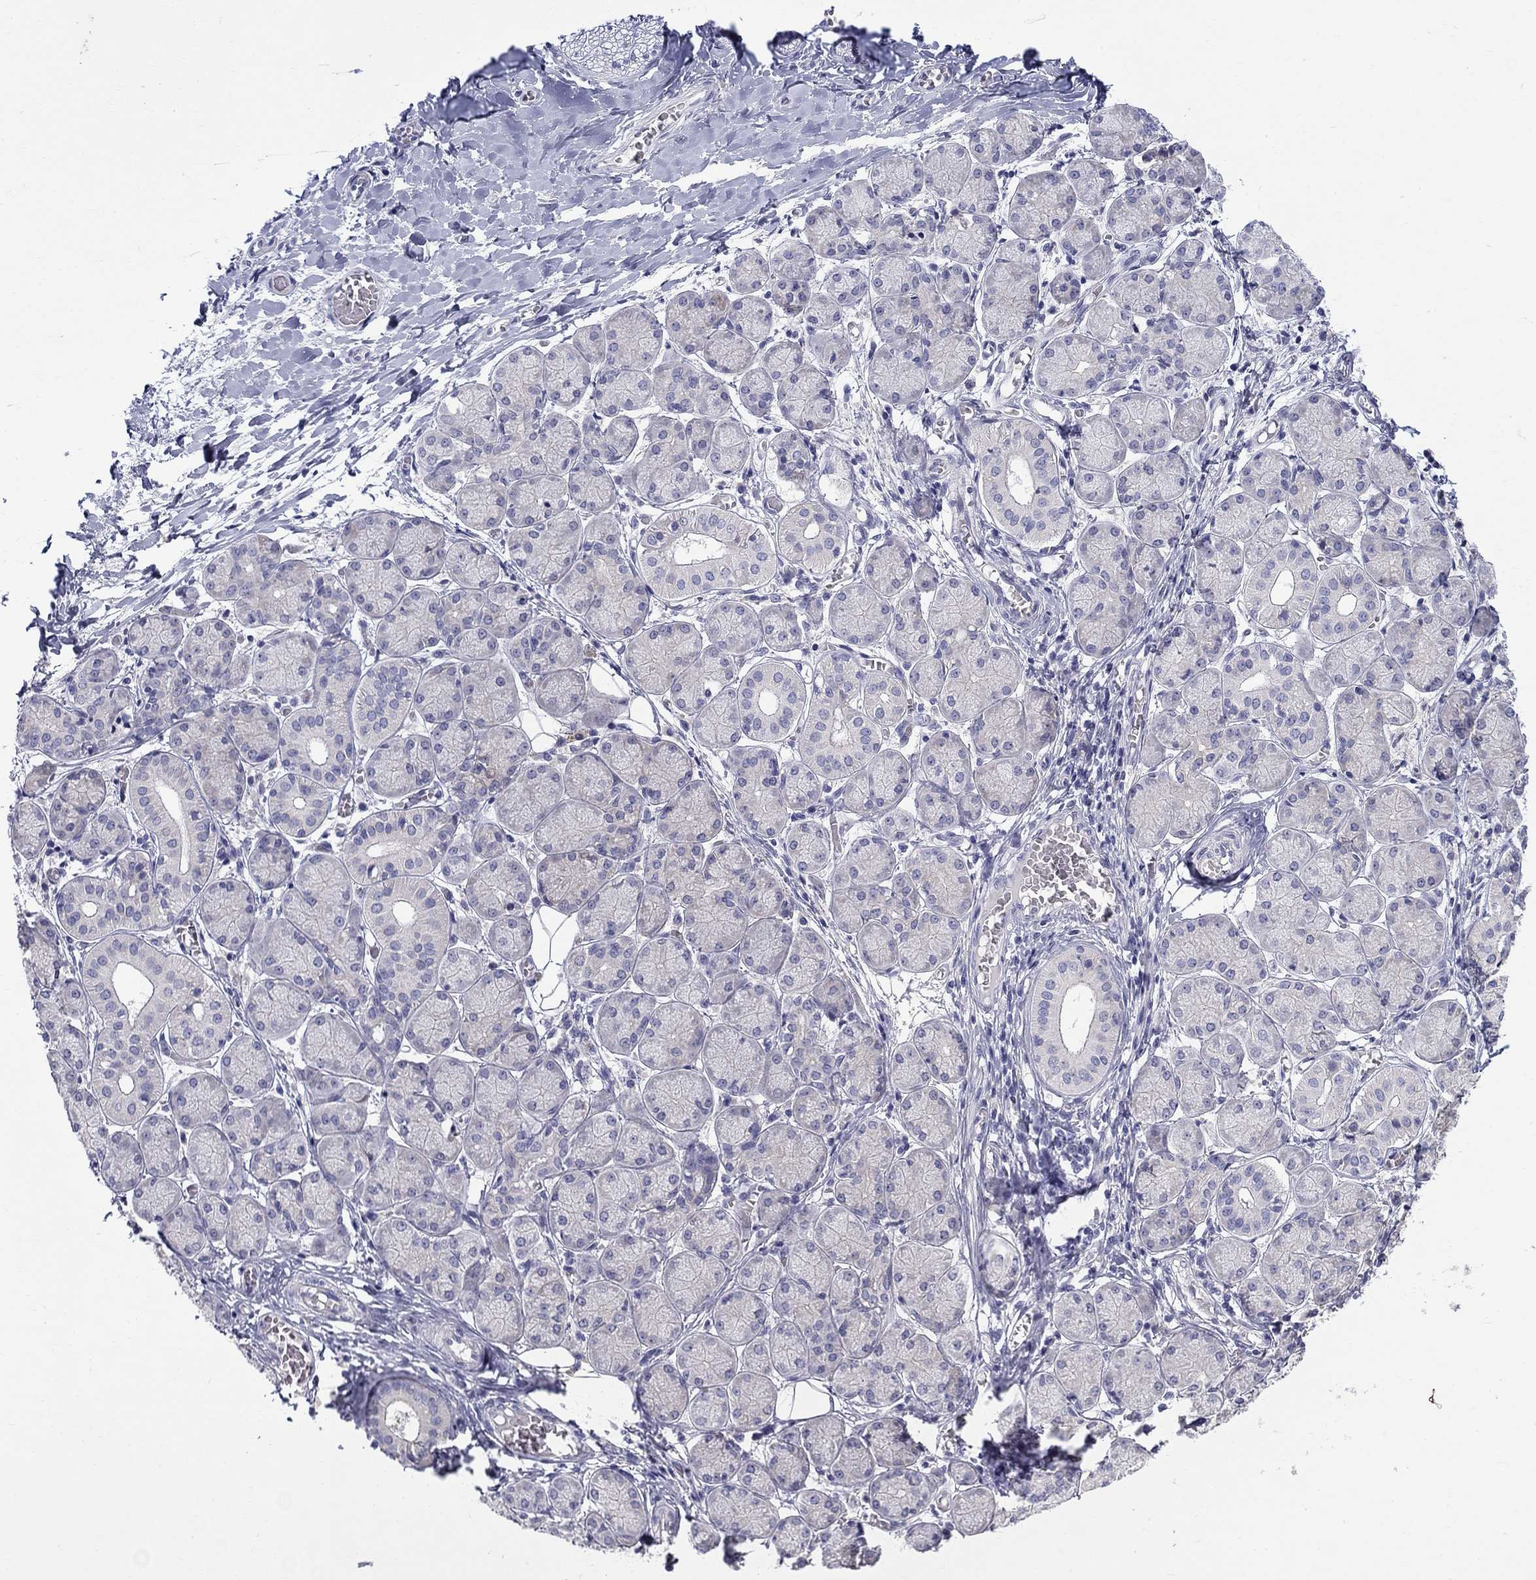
{"staining": {"intensity": "moderate", "quantity": "<25%", "location": "cytoplasmic/membranous"}, "tissue": "salivary gland", "cell_type": "Glandular cells", "image_type": "normal", "snomed": [{"axis": "morphology", "description": "Normal tissue, NOS"}, {"axis": "topography", "description": "Salivary gland"}, {"axis": "topography", "description": "Peripheral nerve tissue"}], "caption": "Brown immunohistochemical staining in unremarkable human salivary gland demonstrates moderate cytoplasmic/membranous positivity in about <25% of glandular cells.", "gene": "QRFPR", "patient": {"sex": "female", "age": 24}}